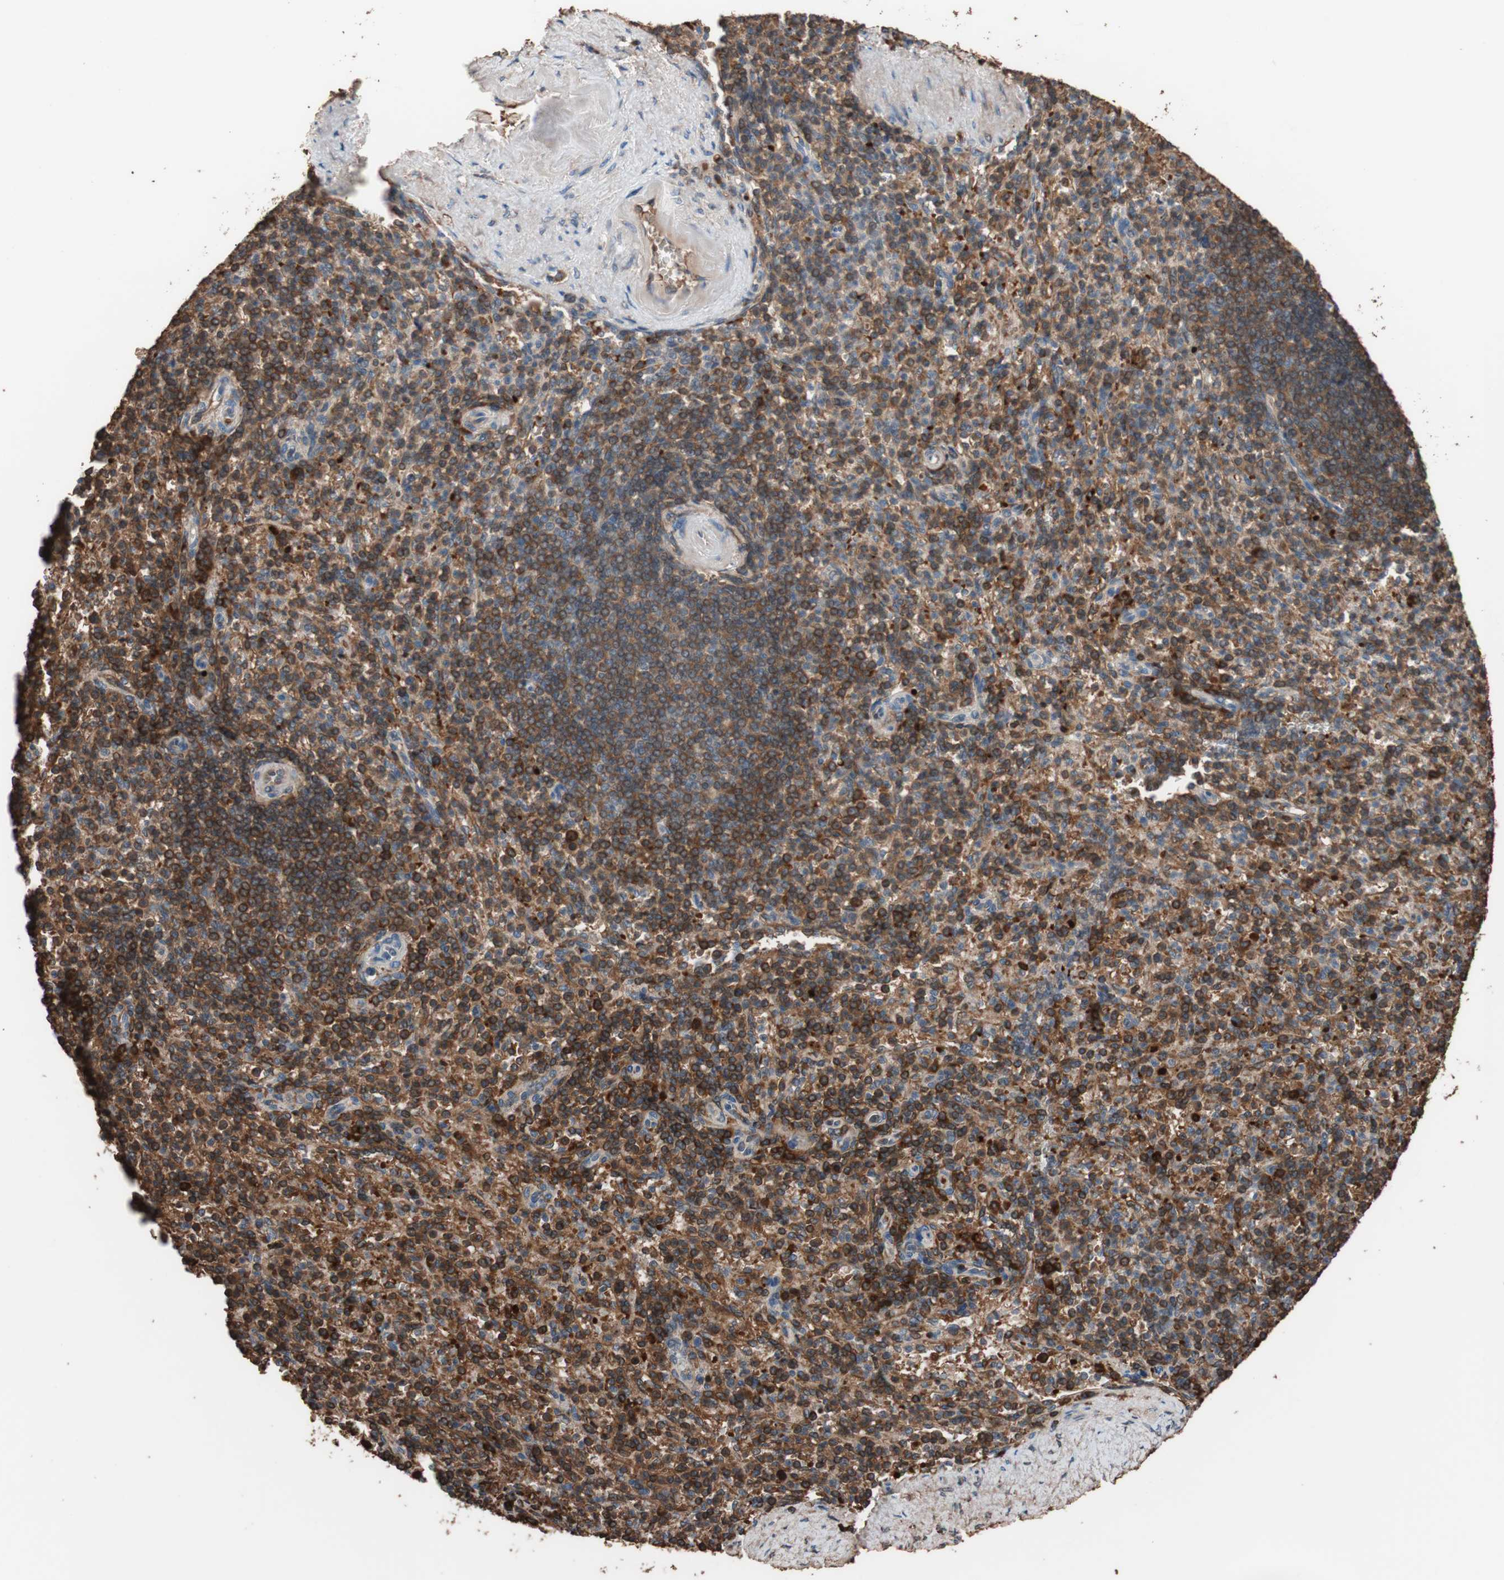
{"staining": {"intensity": "strong", "quantity": ">75%", "location": "cytoplasmic/membranous"}, "tissue": "spleen", "cell_type": "Cells in red pulp", "image_type": "normal", "snomed": [{"axis": "morphology", "description": "Normal tissue, NOS"}, {"axis": "topography", "description": "Spleen"}], "caption": "Immunohistochemistry (IHC) histopathology image of normal spleen: spleen stained using IHC reveals high levels of strong protein expression localized specifically in the cytoplasmic/membranous of cells in red pulp, appearing as a cytoplasmic/membranous brown color.", "gene": "GLYCTK", "patient": {"sex": "female", "age": 74}}